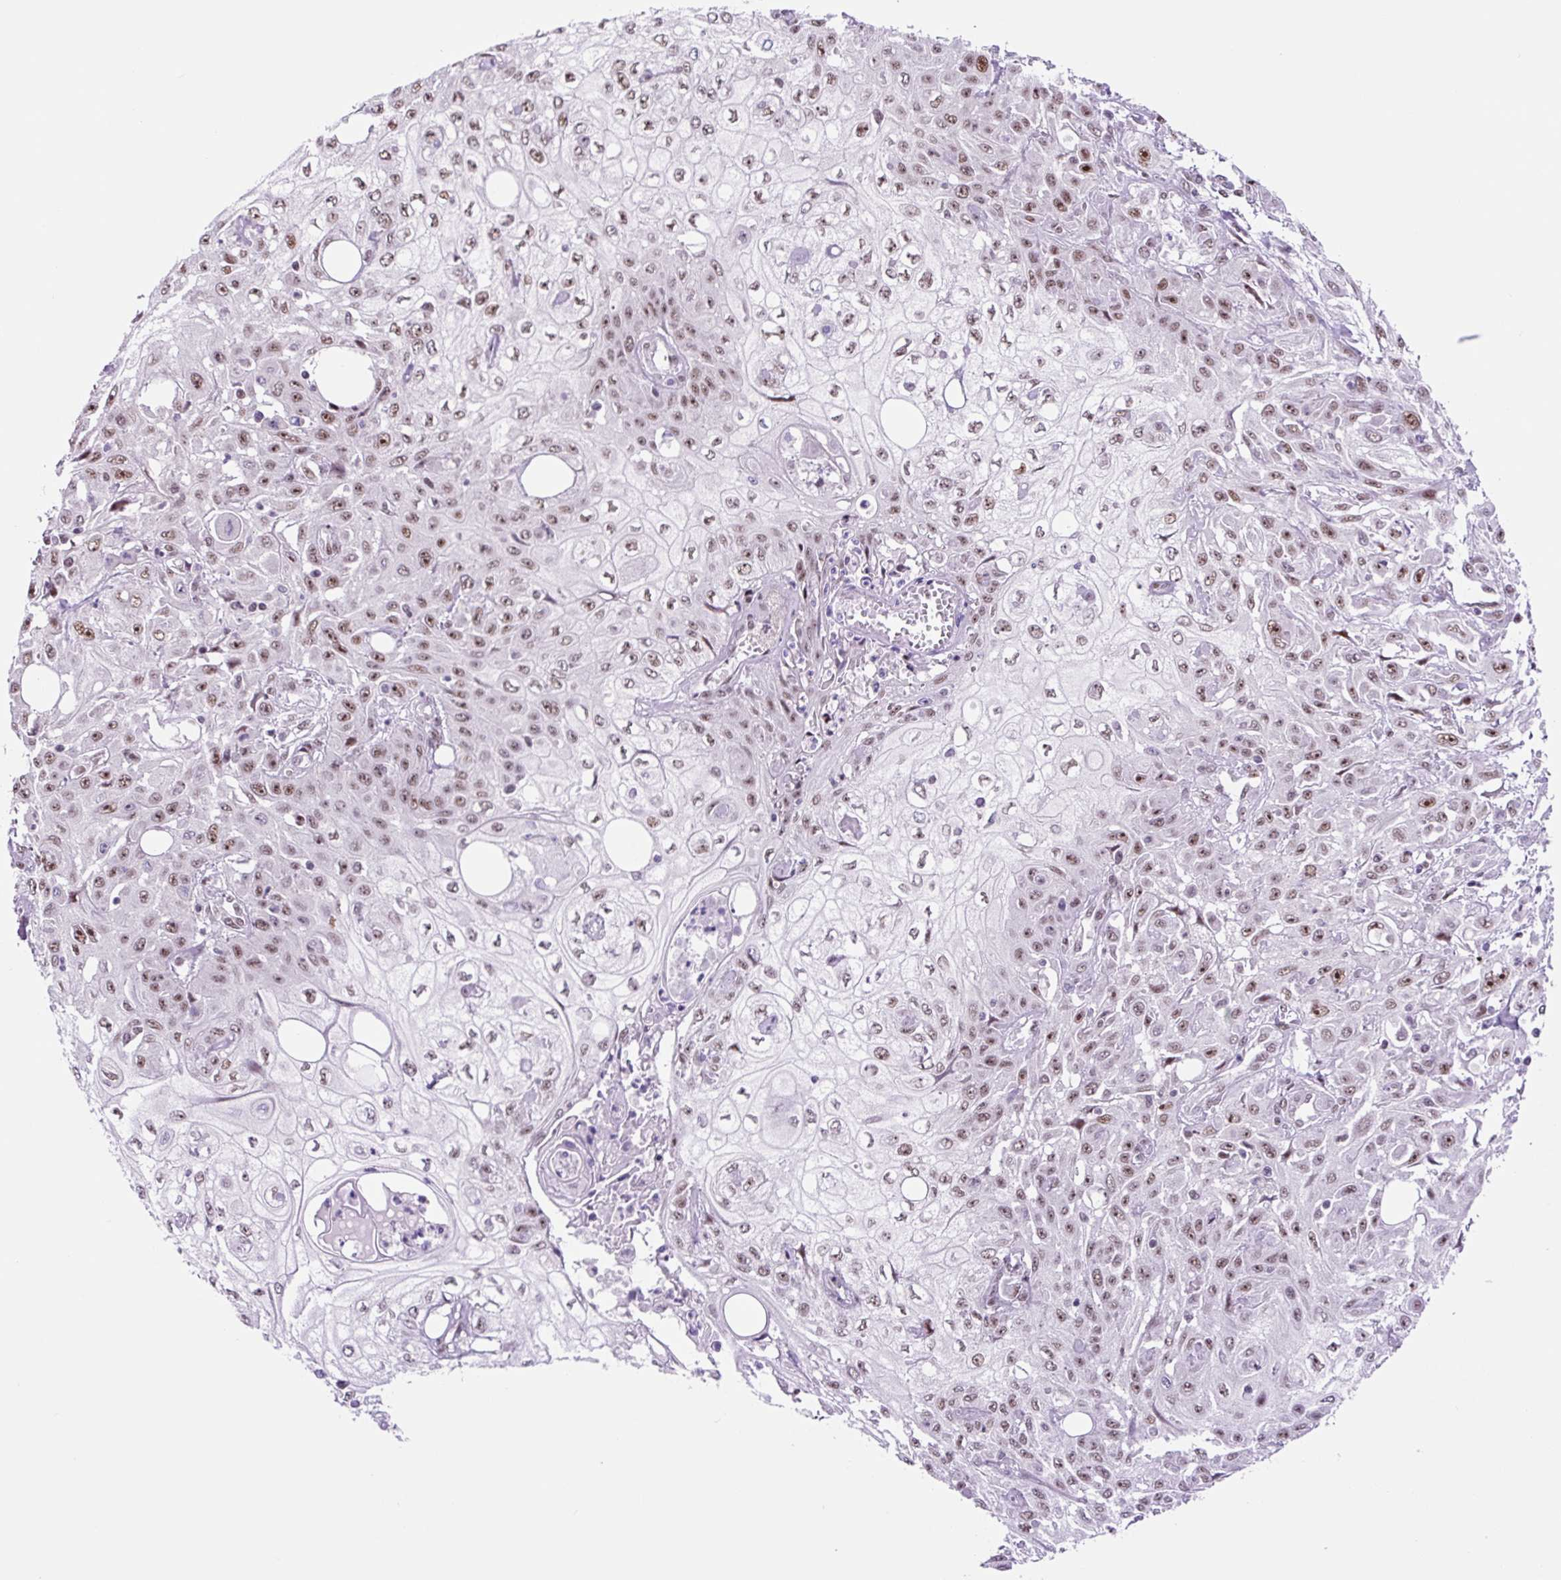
{"staining": {"intensity": "moderate", "quantity": "25%-75%", "location": "nuclear"}, "tissue": "skin cancer", "cell_type": "Tumor cells", "image_type": "cancer", "snomed": [{"axis": "morphology", "description": "Squamous cell carcinoma, NOS"}, {"axis": "morphology", "description": "Squamous cell carcinoma, metastatic, NOS"}, {"axis": "topography", "description": "Skin"}, {"axis": "topography", "description": "Lymph node"}], "caption": "Skin cancer stained for a protein reveals moderate nuclear positivity in tumor cells. The staining was performed using DAB to visualize the protein expression in brown, while the nuclei were stained in blue with hematoxylin (Magnification: 20x).", "gene": "TAF1A", "patient": {"sex": "male", "age": 75}}